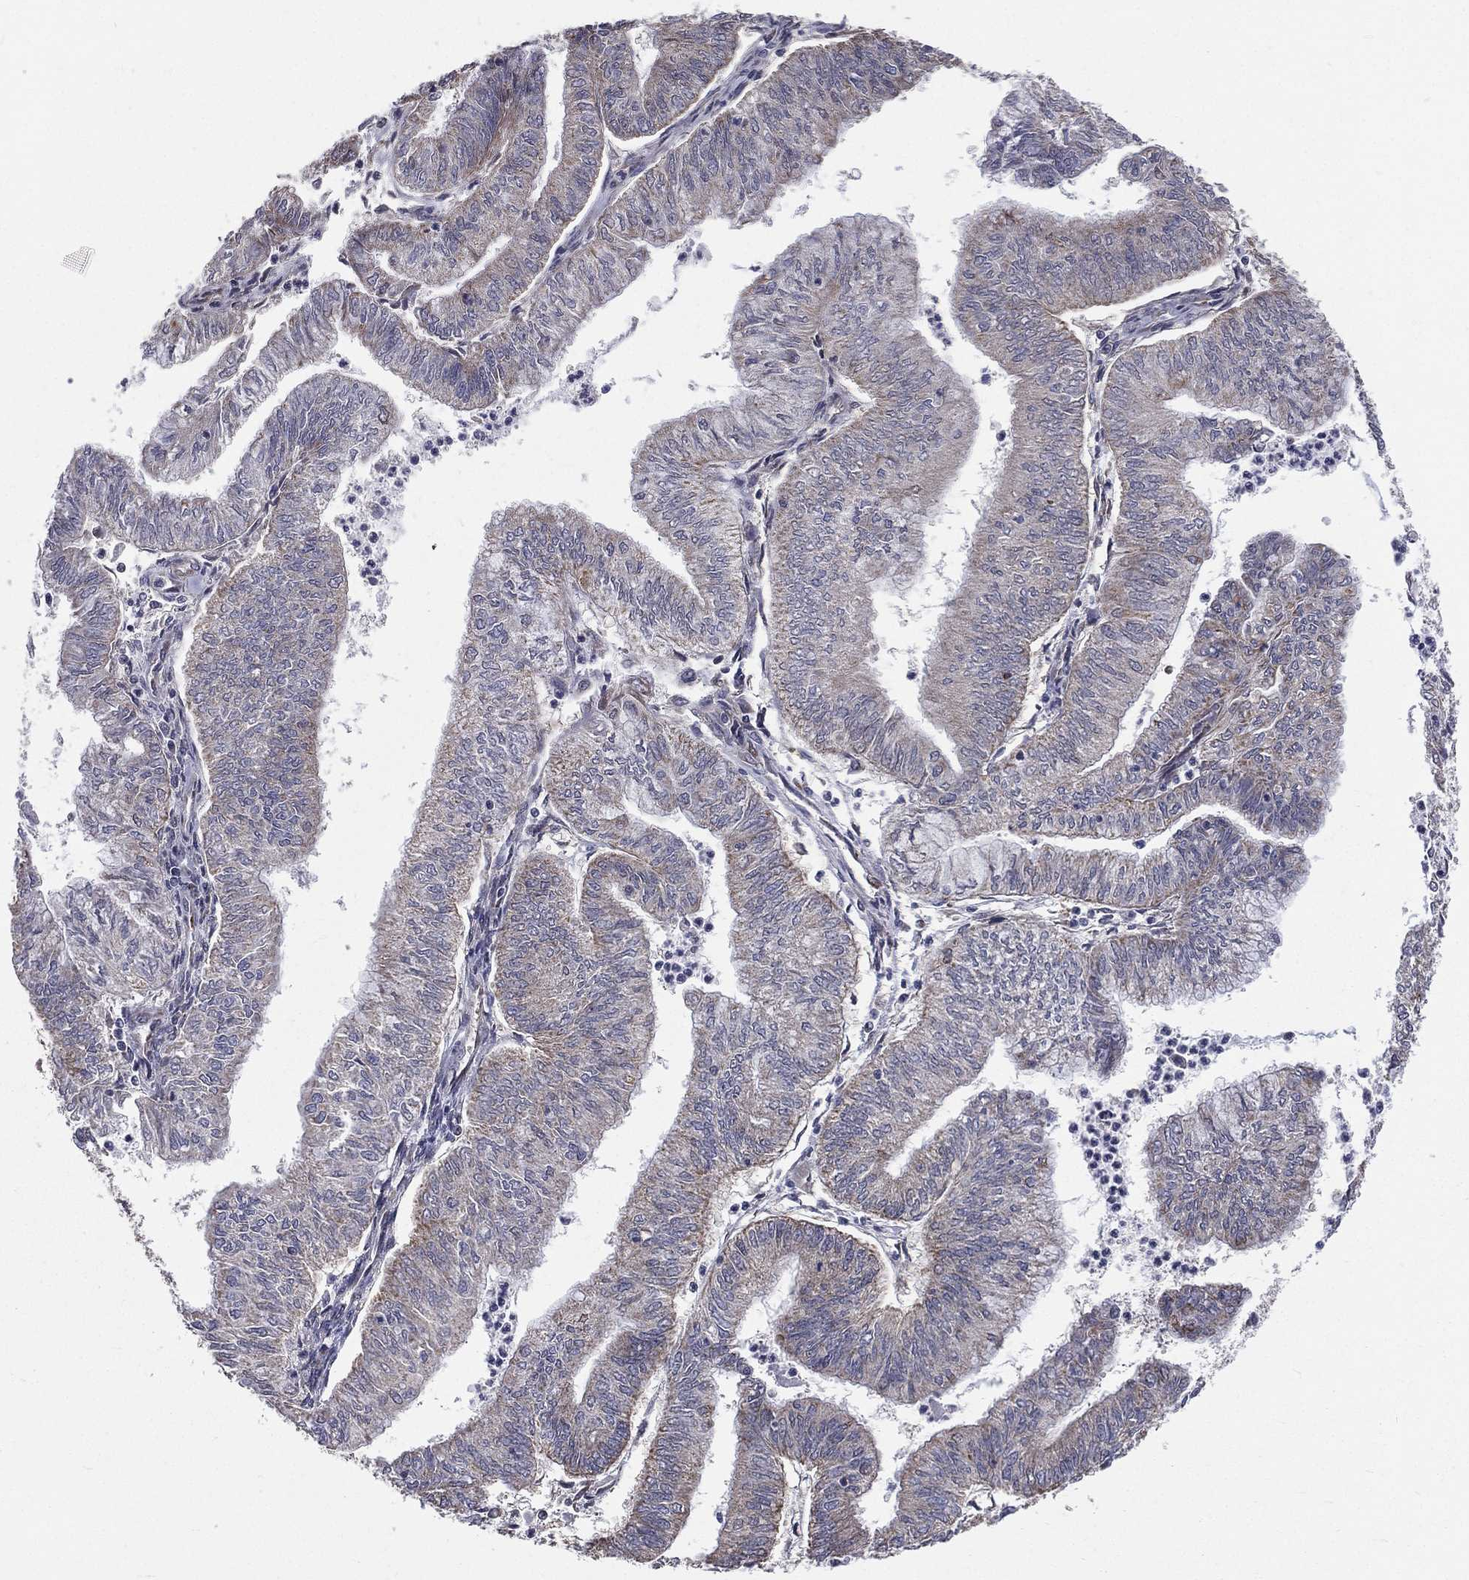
{"staining": {"intensity": "weak", "quantity": "<25%", "location": "cytoplasmic/membranous"}, "tissue": "endometrial cancer", "cell_type": "Tumor cells", "image_type": "cancer", "snomed": [{"axis": "morphology", "description": "Adenocarcinoma, NOS"}, {"axis": "topography", "description": "Endometrium"}], "caption": "There is no significant expression in tumor cells of endometrial cancer (adenocarcinoma).", "gene": "MRPL46", "patient": {"sex": "female", "age": 59}}